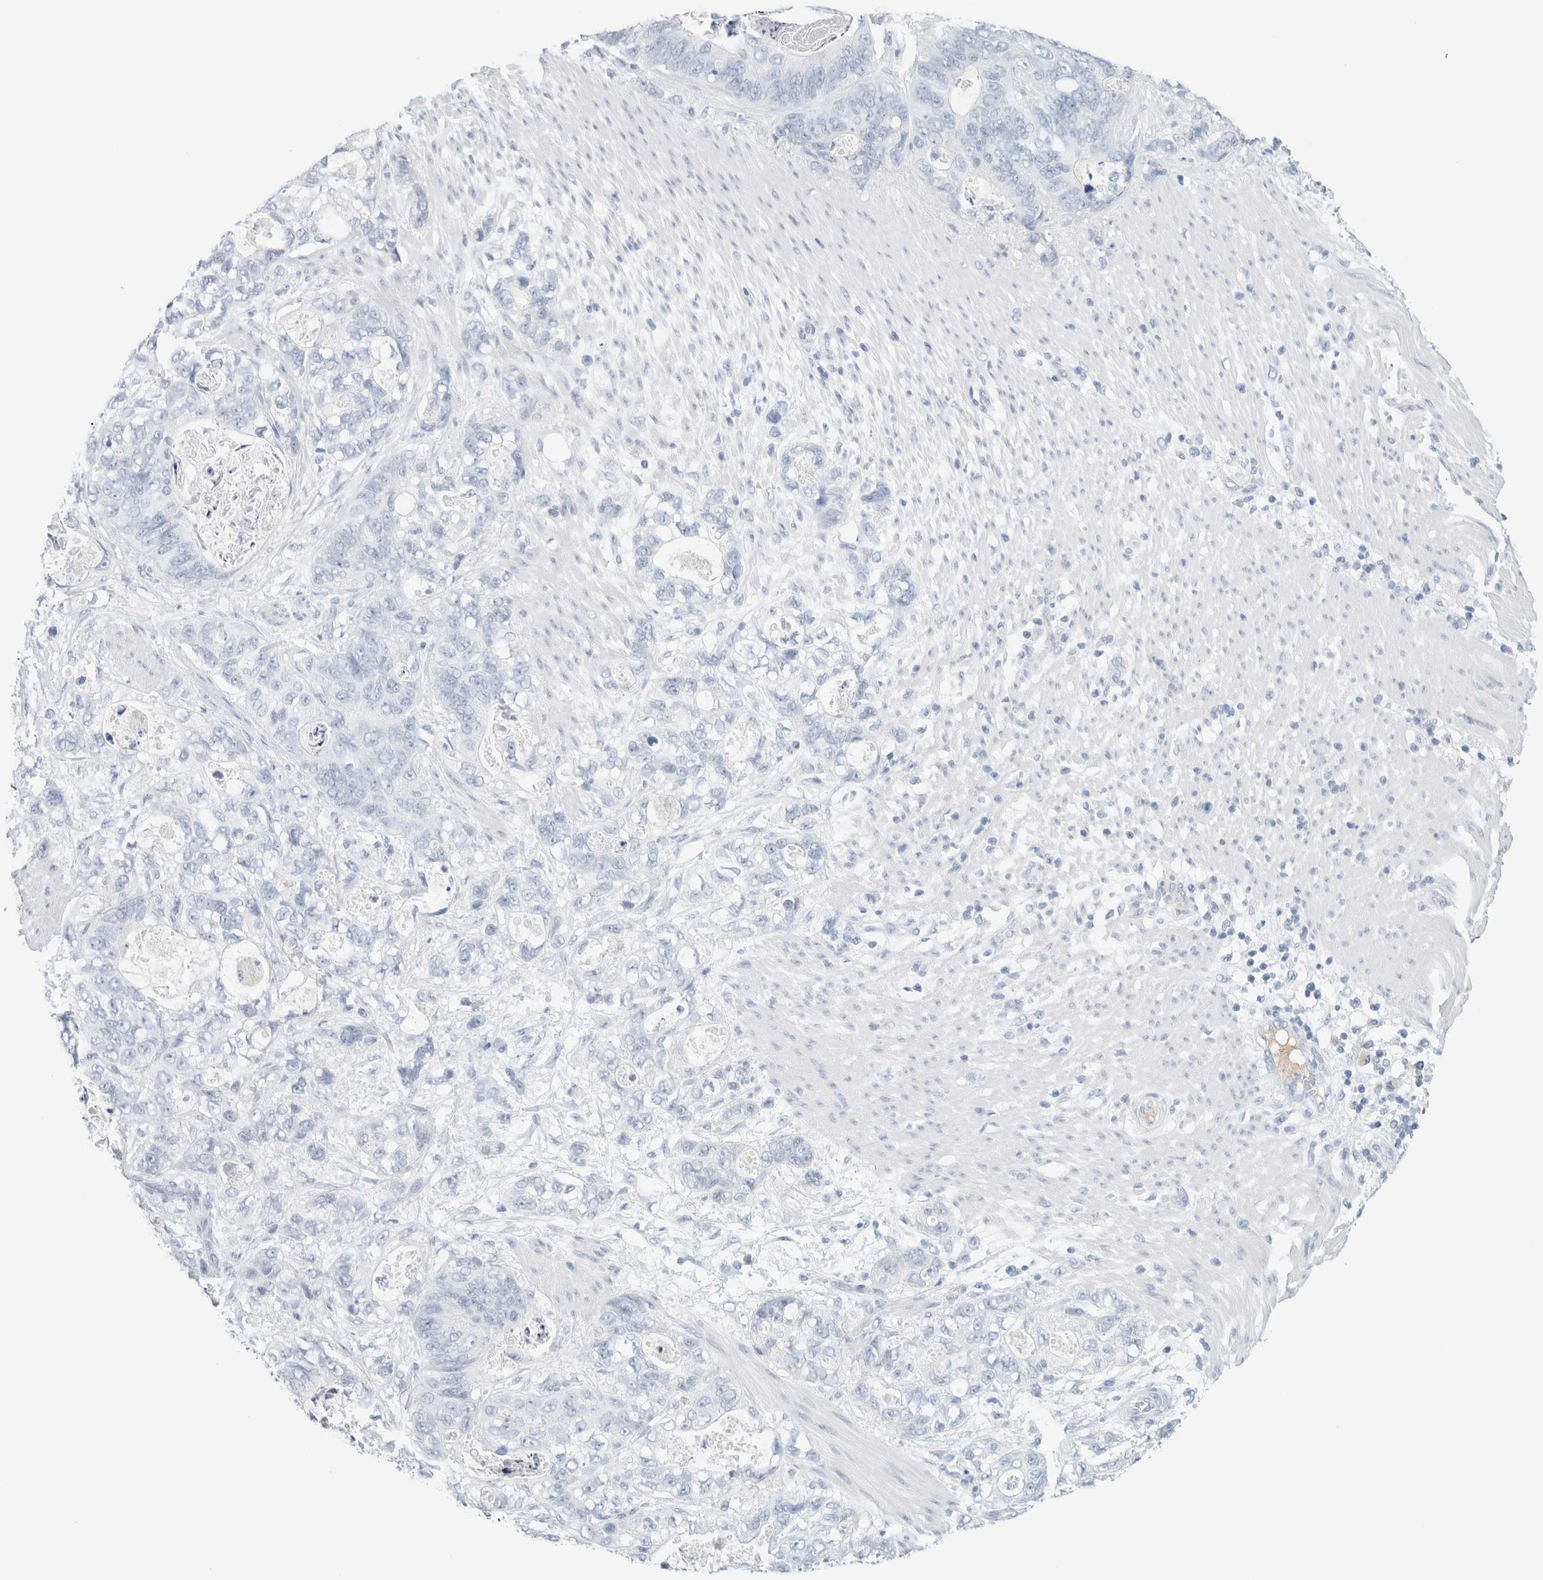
{"staining": {"intensity": "negative", "quantity": "none", "location": "none"}, "tissue": "stomach cancer", "cell_type": "Tumor cells", "image_type": "cancer", "snomed": [{"axis": "morphology", "description": "Normal tissue, NOS"}, {"axis": "morphology", "description": "Adenocarcinoma, NOS"}, {"axis": "topography", "description": "Stomach"}], "caption": "Immunohistochemical staining of human stomach cancer shows no significant positivity in tumor cells.", "gene": "IL6", "patient": {"sex": "female", "age": 89}}